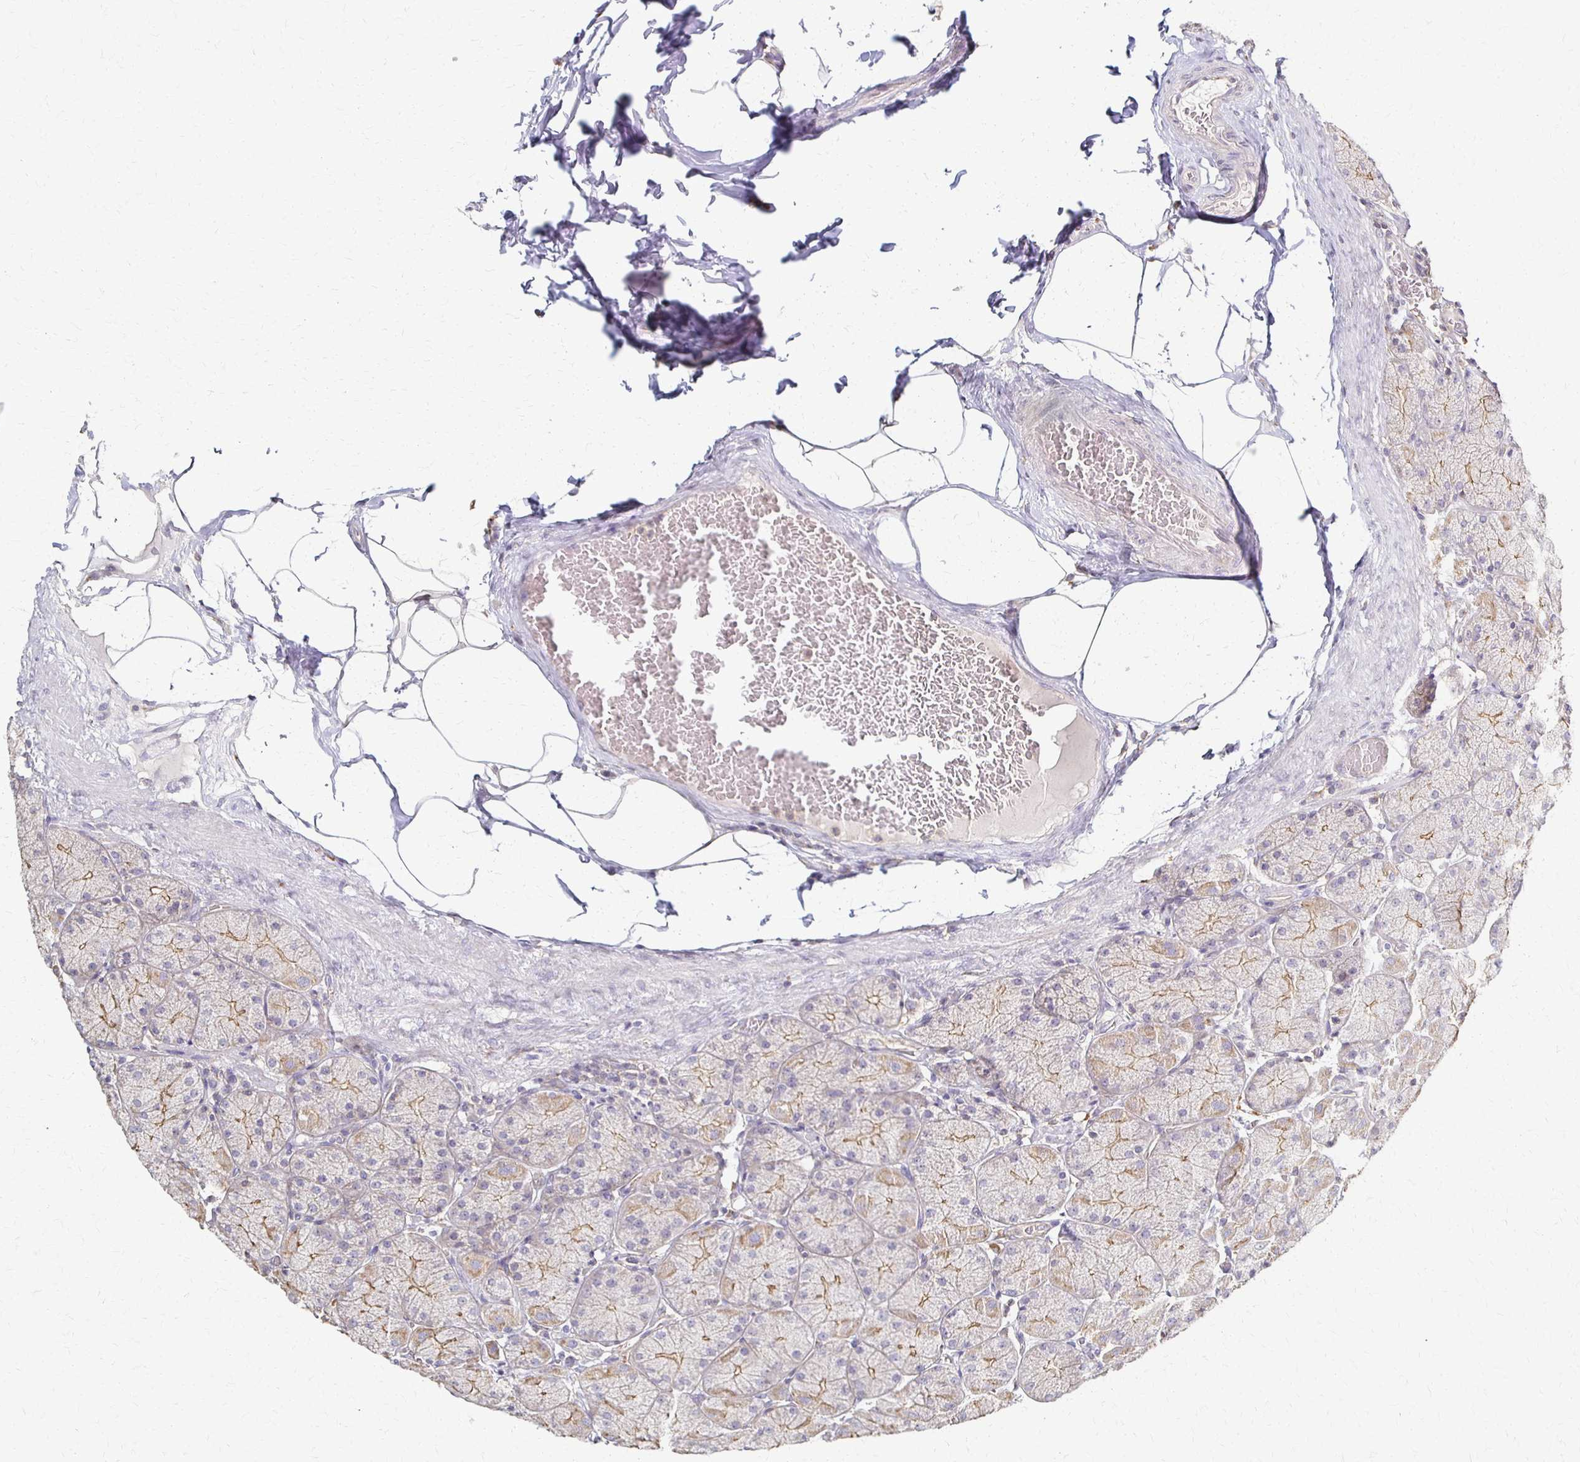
{"staining": {"intensity": "weak", "quantity": "25%-75%", "location": "cytoplasmic/membranous"}, "tissue": "stomach", "cell_type": "Glandular cells", "image_type": "normal", "snomed": [{"axis": "morphology", "description": "Normal tissue, NOS"}, {"axis": "topography", "description": "Stomach, upper"}], "caption": "Immunohistochemical staining of unremarkable human stomach exhibits weak cytoplasmic/membranous protein expression in about 25%-75% of glandular cells. The protein of interest is stained brown, and the nuclei are stained in blue (DAB IHC with brightfield microscopy, high magnification).", "gene": "C1QTNF7", "patient": {"sex": "female", "age": 56}}